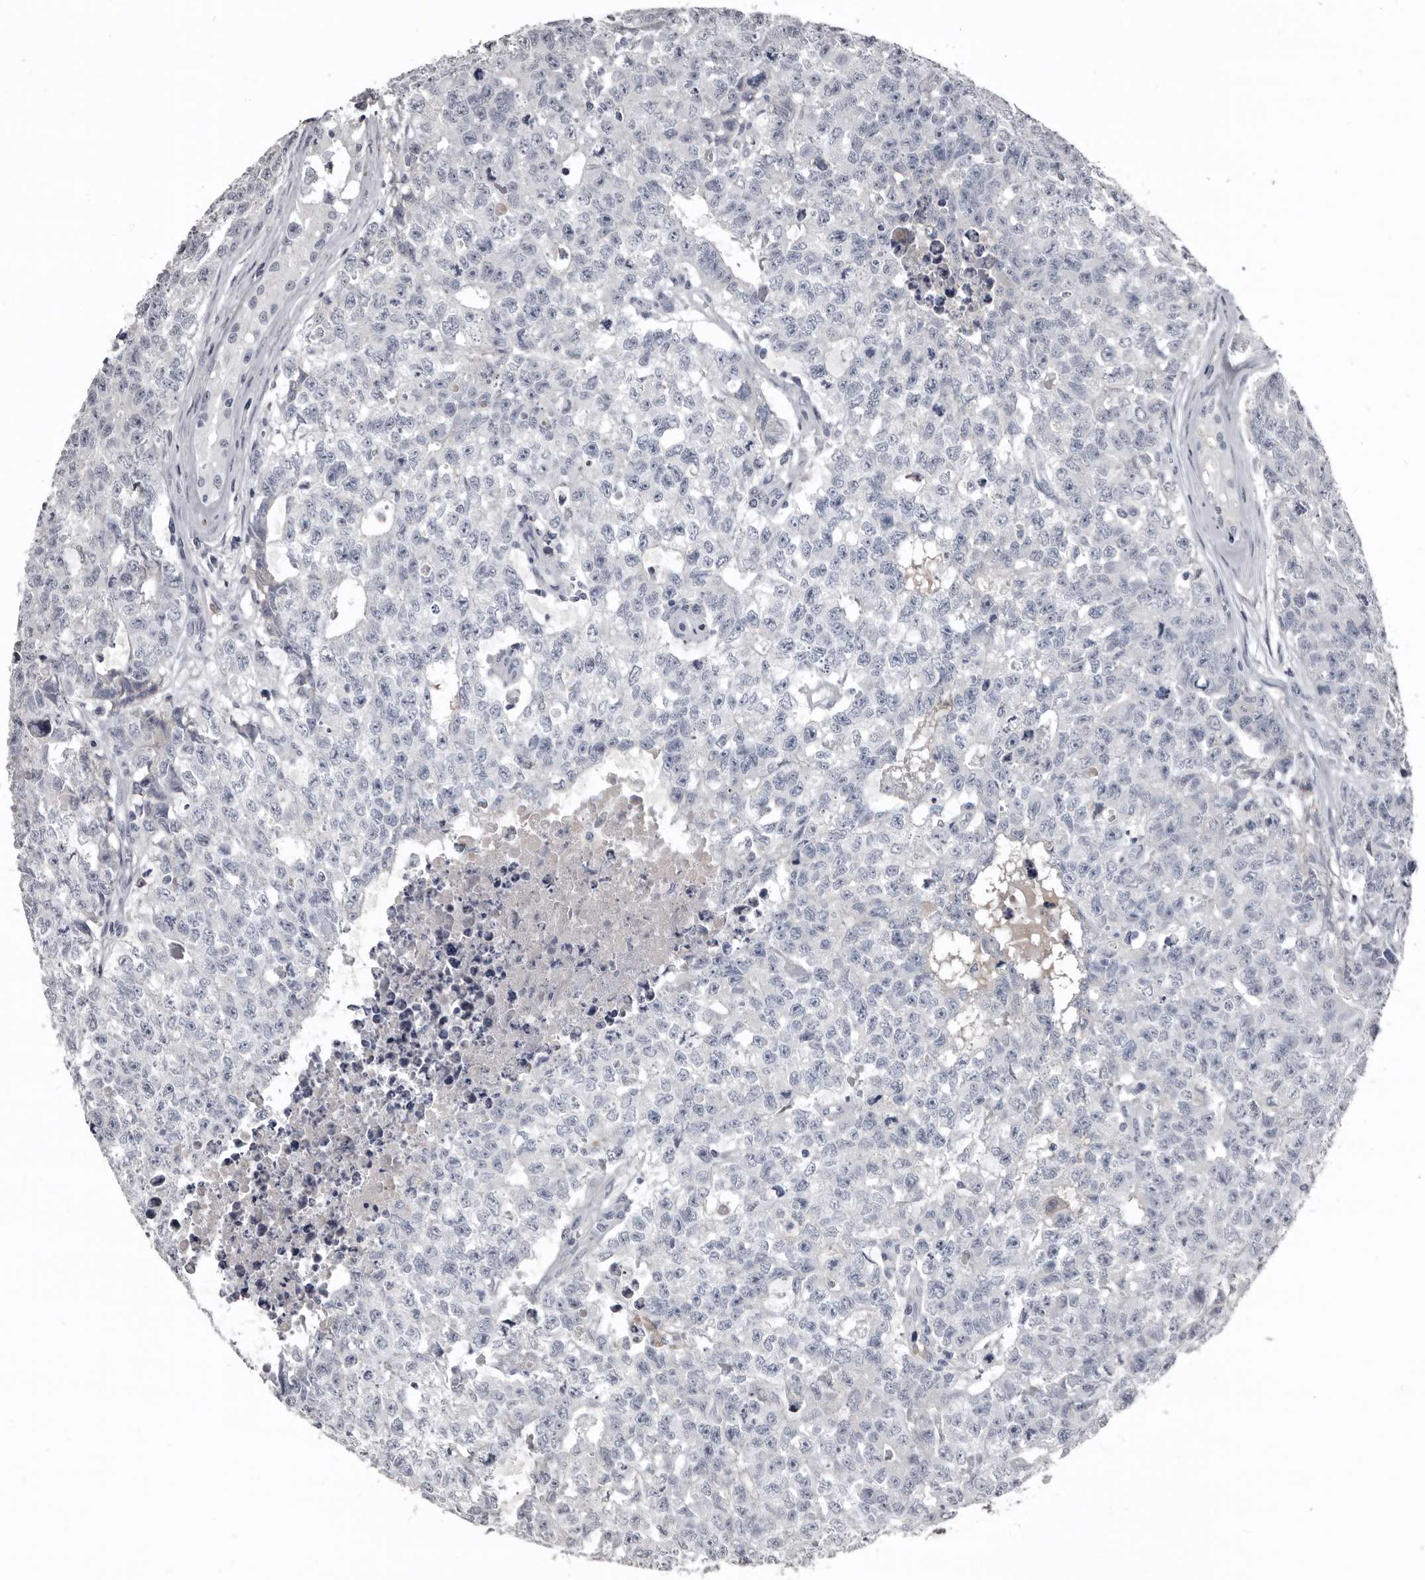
{"staining": {"intensity": "negative", "quantity": "none", "location": "none"}, "tissue": "testis cancer", "cell_type": "Tumor cells", "image_type": "cancer", "snomed": [{"axis": "morphology", "description": "Carcinoma, Embryonal, NOS"}, {"axis": "topography", "description": "Testis"}], "caption": "DAB immunohistochemical staining of testis embryonal carcinoma displays no significant expression in tumor cells.", "gene": "GREB1", "patient": {"sex": "male", "age": 28}}